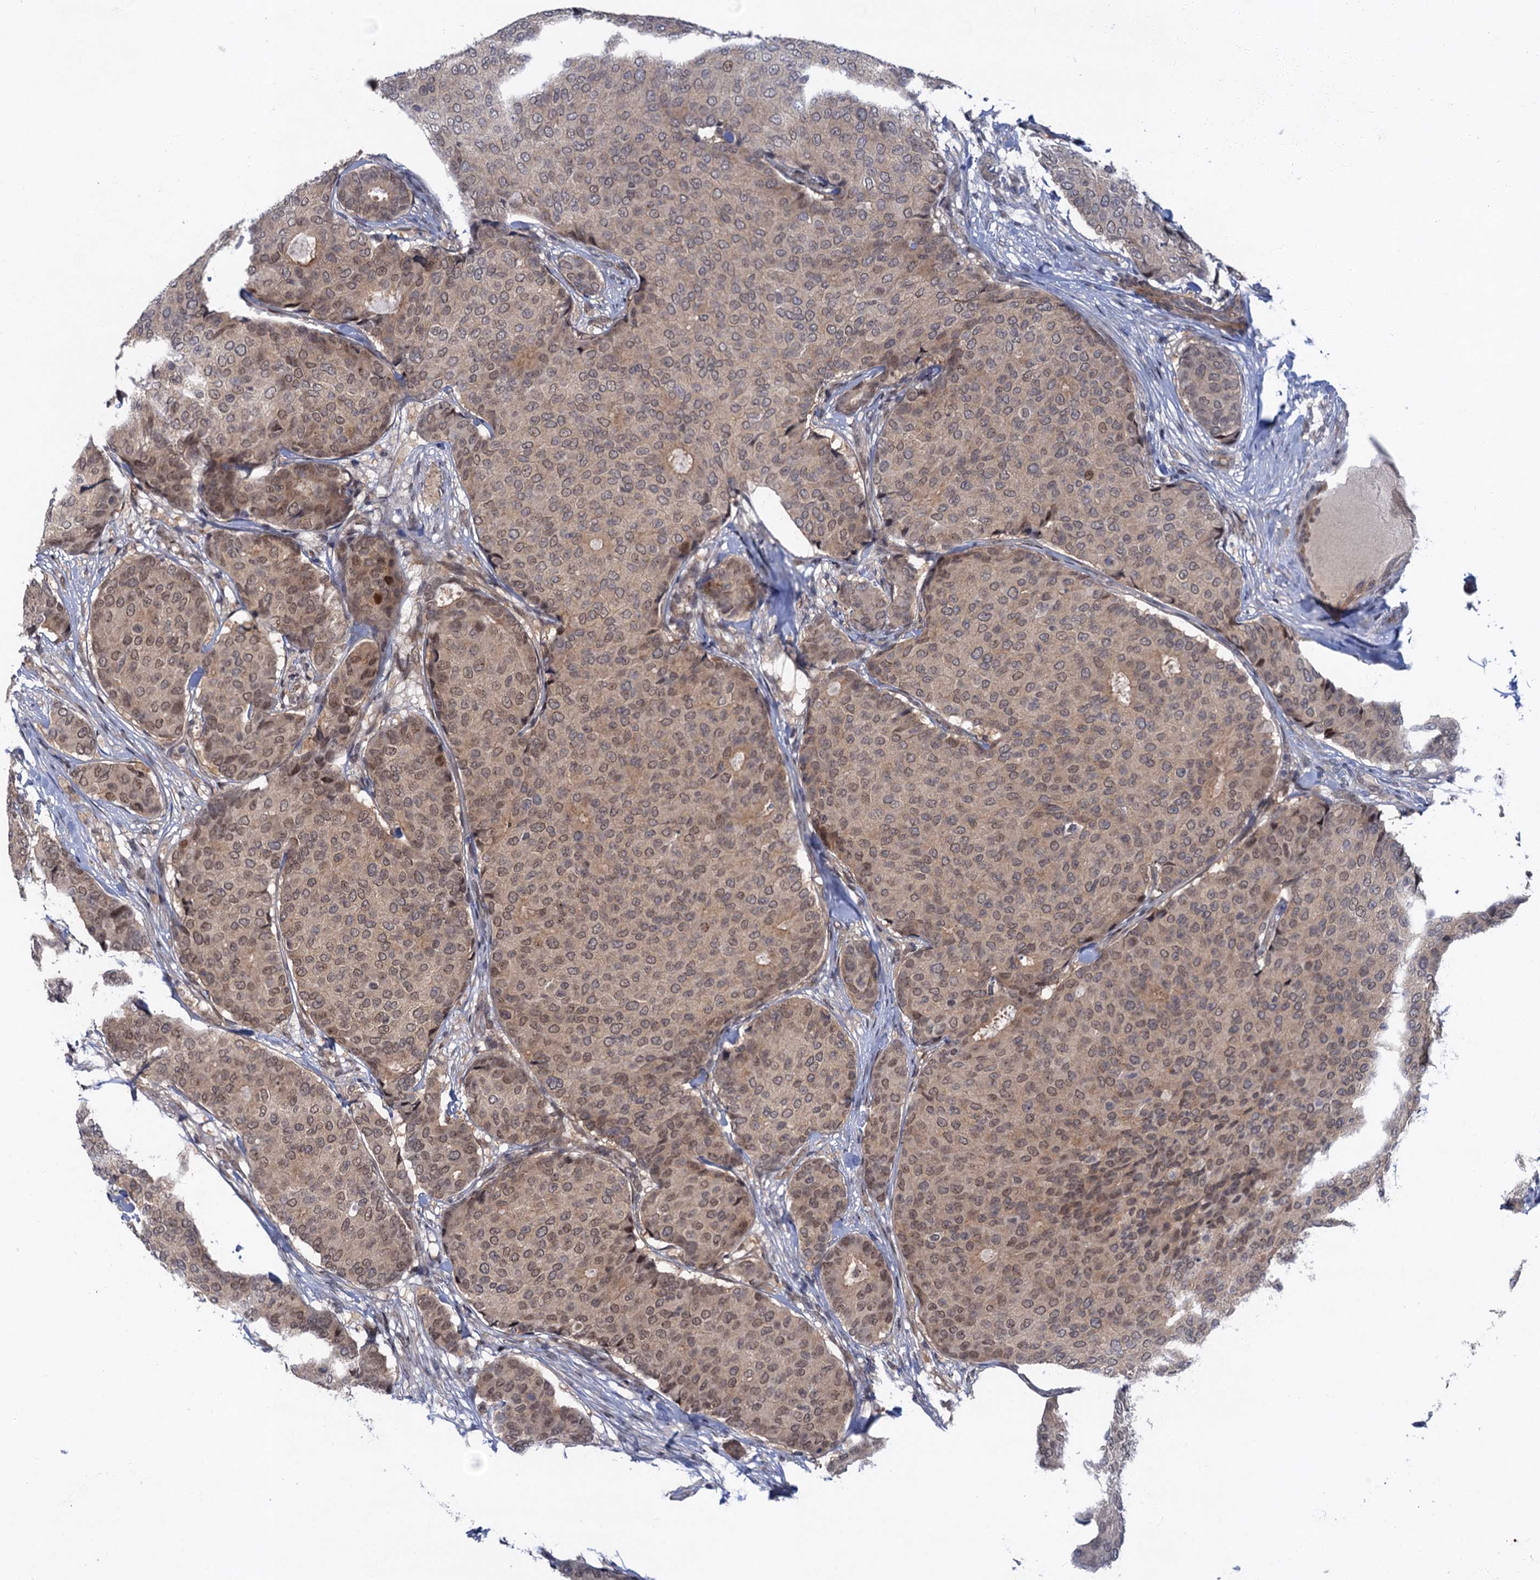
{"staining": {"intensity": "weak", "quantity": ">75%", "location": "cytoplasmic/membranous,nuclear"}, "tissue": "breast cancer", "cell_type": "Tumor cells", "image_type": "cancer", "snomed": [{"axis": "morphology", "description": "Duct carcinoma"}, {"axis": "topography", "description": "Breast"}], "caption": "Human breast invasive ductal carcinoma stained with a protein marker reveals weak staining in tumor cells.", "gene": "NEK8", "patient": {"sex": "female", "age": 75}}